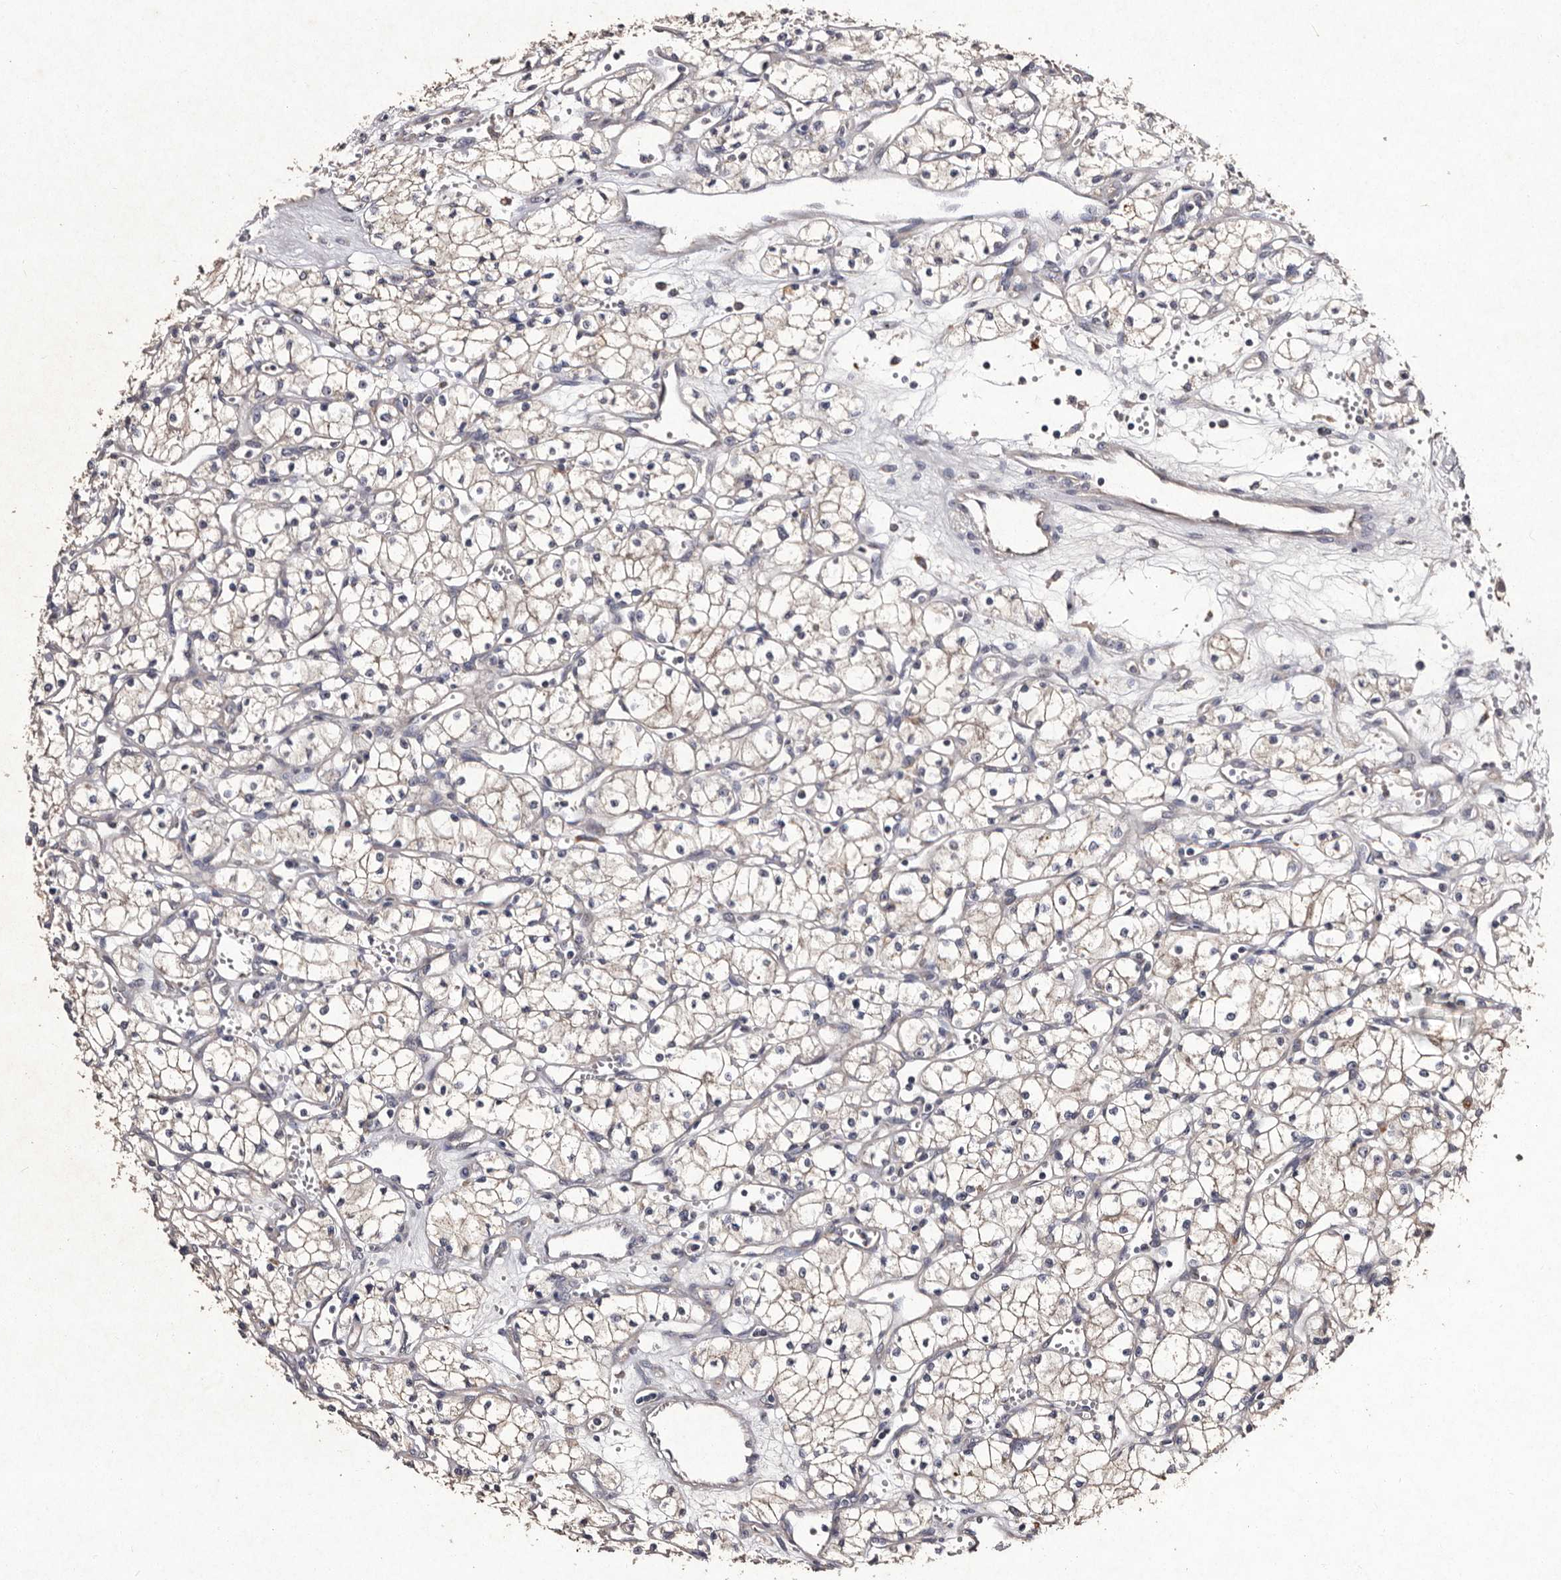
{"staining": {"intensity": "weak", "quantity": ">75%", "location": "cytoplasmic/membranous"}, "tissue": "renal cancer", "cell_type": "Tumor cells", "image_type": "cancer", "snomed": [{"axis": "morphology", "description": "Adenocarcinoma, NOS"}, {"axis": "topography", "description": "Kidney"}], "caption": "Immunohistochemistry (IHC) micrograph of renal adenocarcinoma stained for a protein (brown), which shows low levels of weak cytoplasmic/membranous positivity in about >75% of tumor cells.", "gene": "TFB1M", "patient": {"sex": "male", "age": 59}}